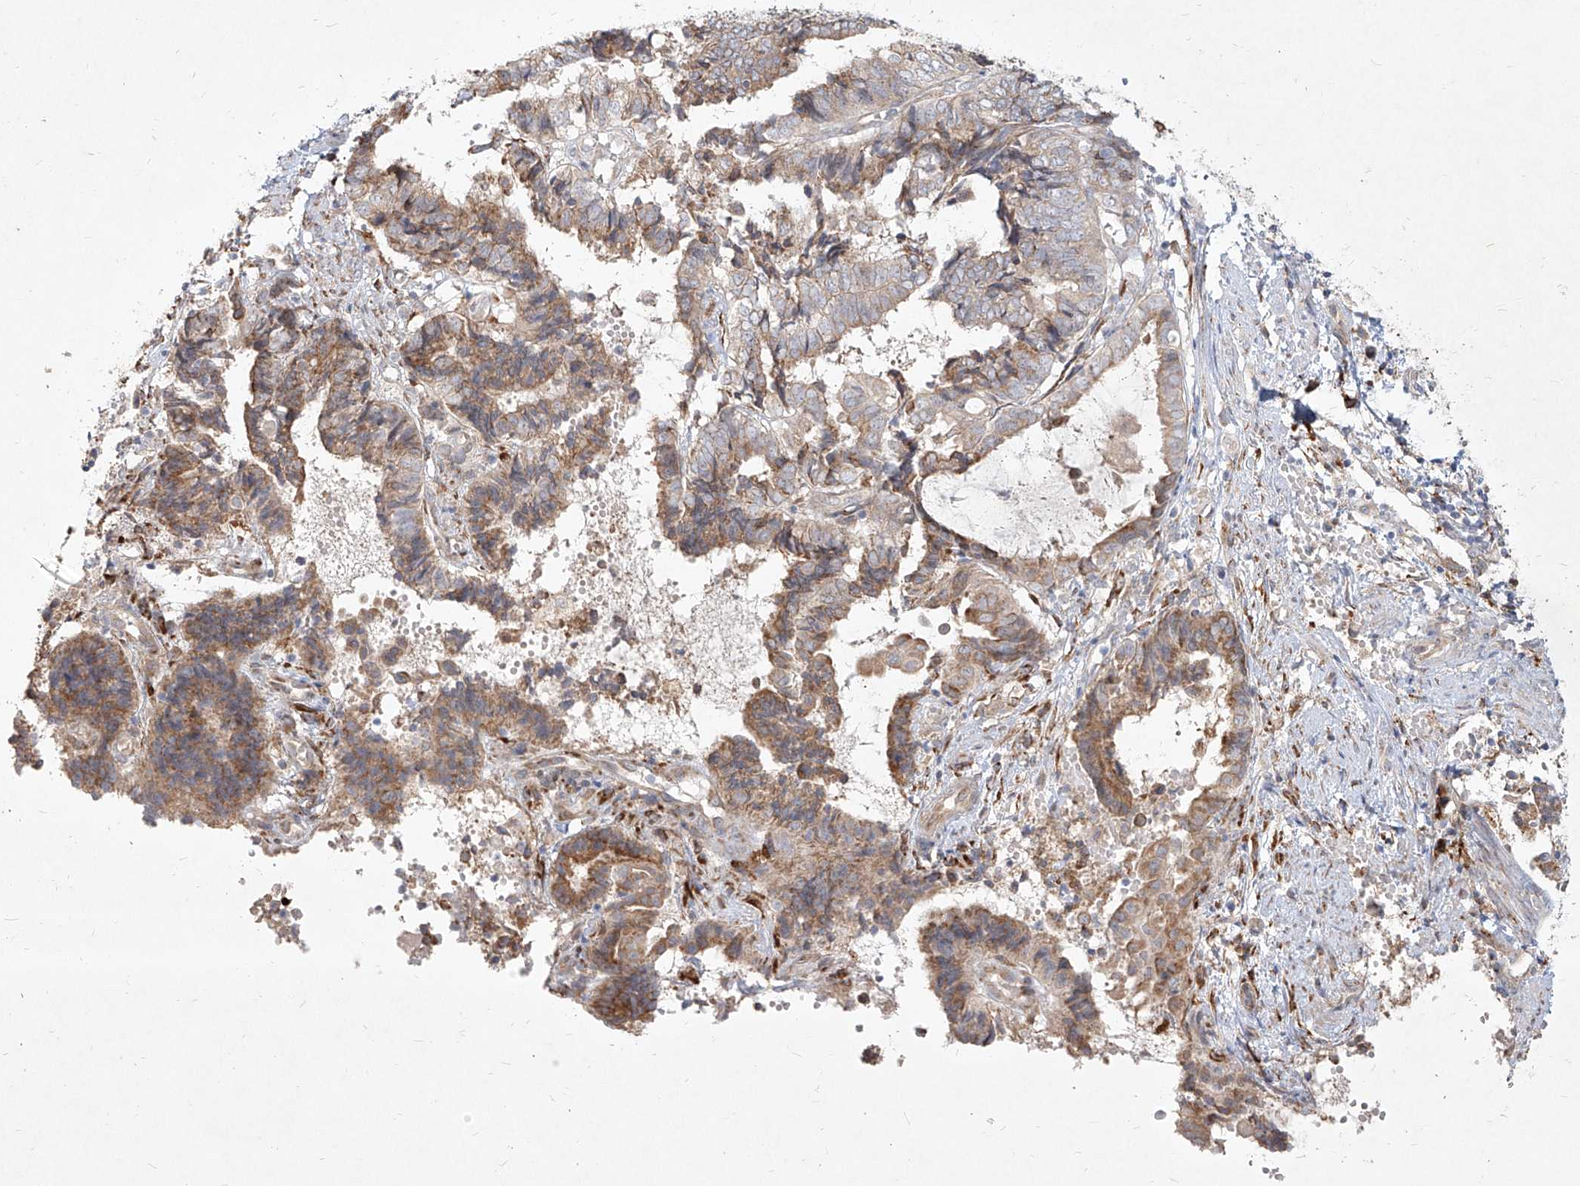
{"staining": {"intensity": "moderate", "quantity": ">75%", "location": "cytoplasmic/membranous"}, "tissue": "endometrial cancer", "cell_type": "Tumor cells", "image_type": "cancer", "snomed": [{"axis": "morphology", "description": "Adenocarcinoma, NOS"}, {"axis": "topography", "description": "Uterus"}, {"axis": "topography", "description": "Endometrium"}], "caption": "This micrograph displays immunohistochemistry staining of endometrial cancer (adenocarcinoma), with medium moderate cytoplasmic/membranous expression in about >75% of tumor cells.", "gene": "CD209", "patient": {"sex": "female", "age": 70}}